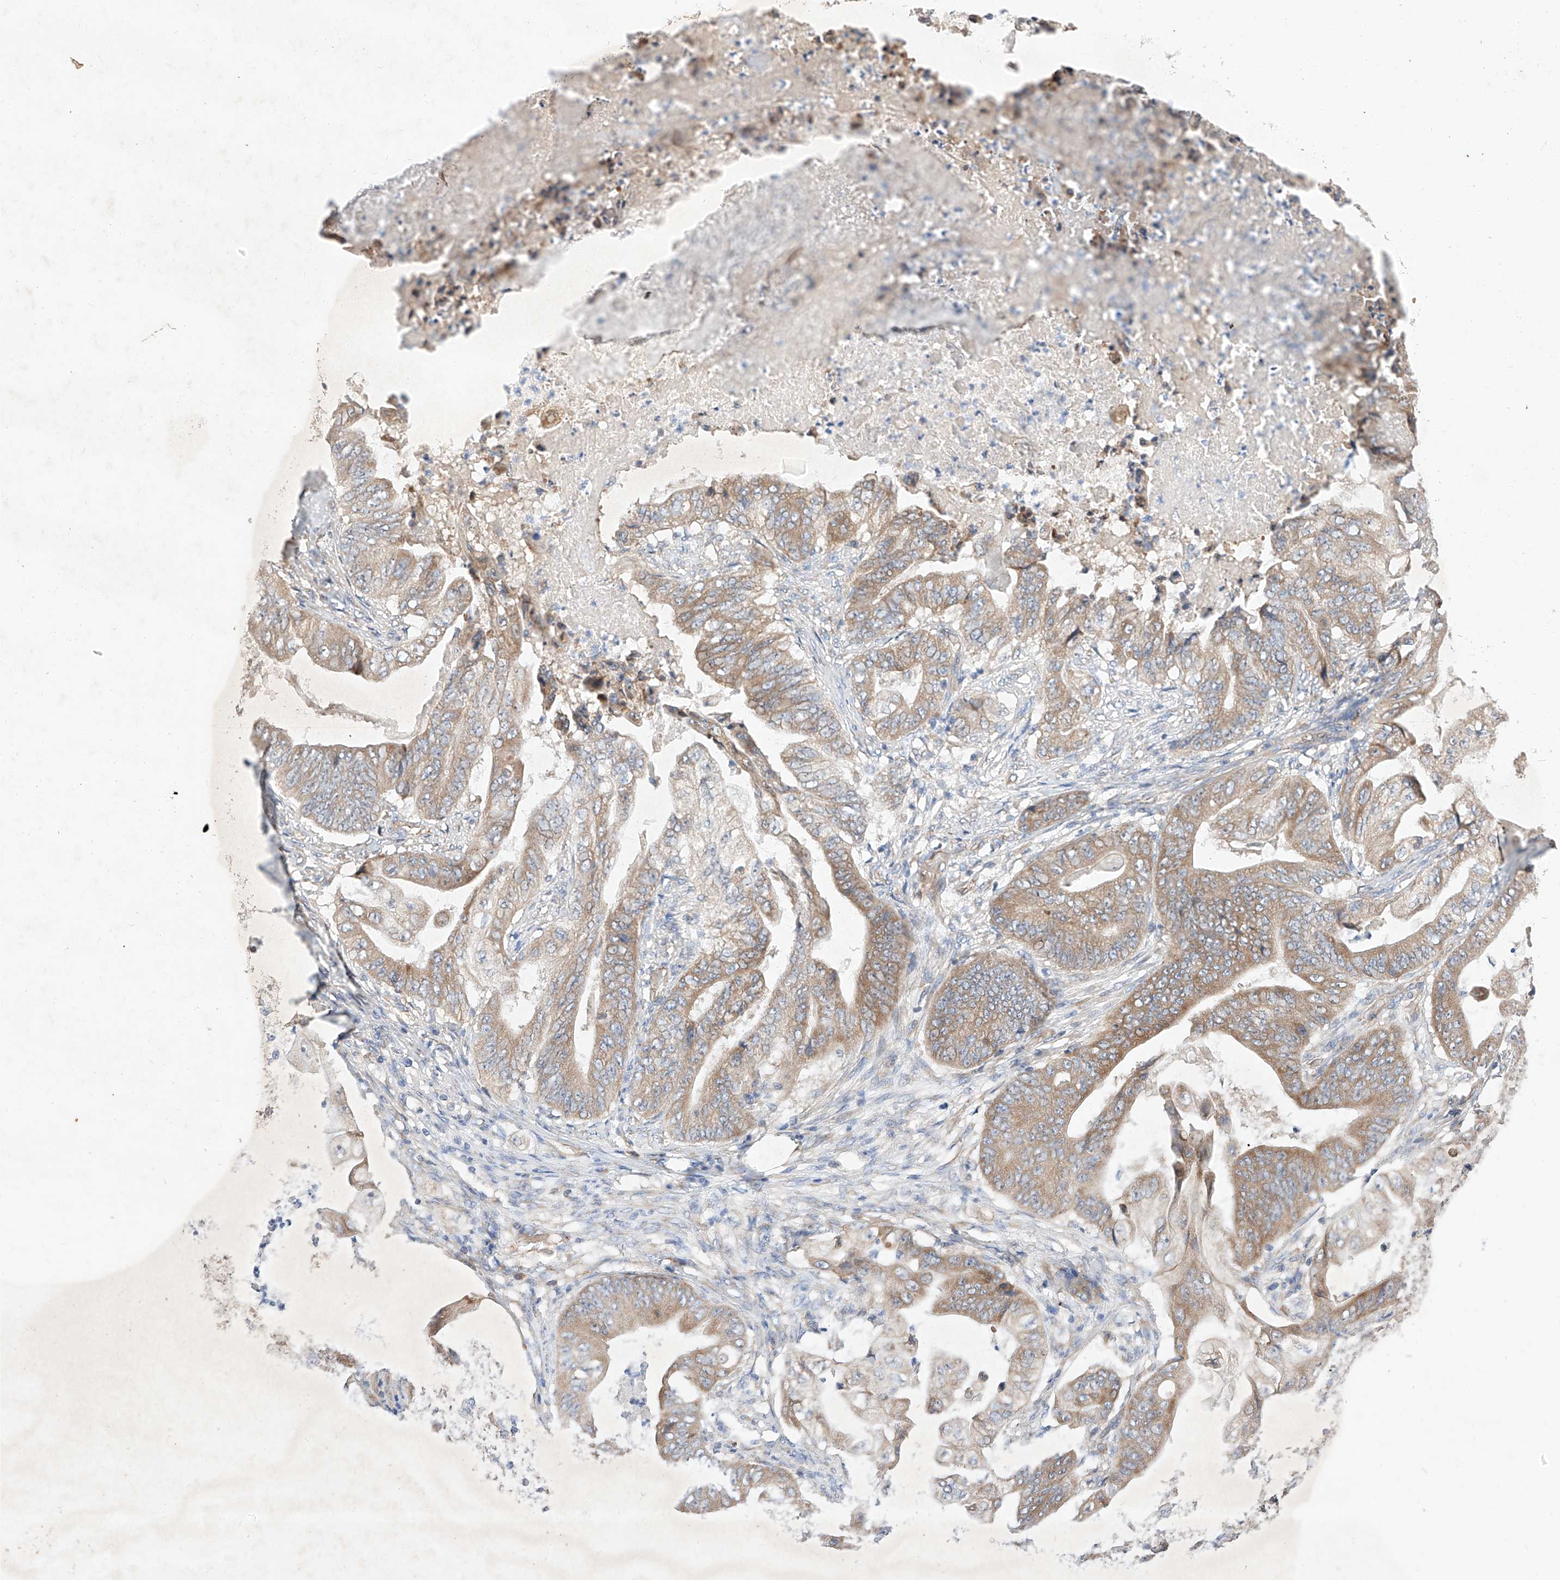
{"staining": {"intensity": "moderate", "quantity": ">75%", "location": "cytoplasmic/membranous"}, "tissue": "stomach cancer", "cell_type": "Tumor cells", "image_type": "cancer", "snomed": [{"axis": "morphology", "description": "Adenocarcinoma, NOS"}, {"axis": "topography", "description": "Stomach"}], "caption": "Protein expression analysis of stomach cancer reveals moderate cytoplasmic/membranous staining in about >75% of tumor cells. Immunohistochemistry (ihc) stains the protein in brown and the nuclei are stained blue.", "gene": "C6orf118", "patient": {"sex": "female", "age": 73}}